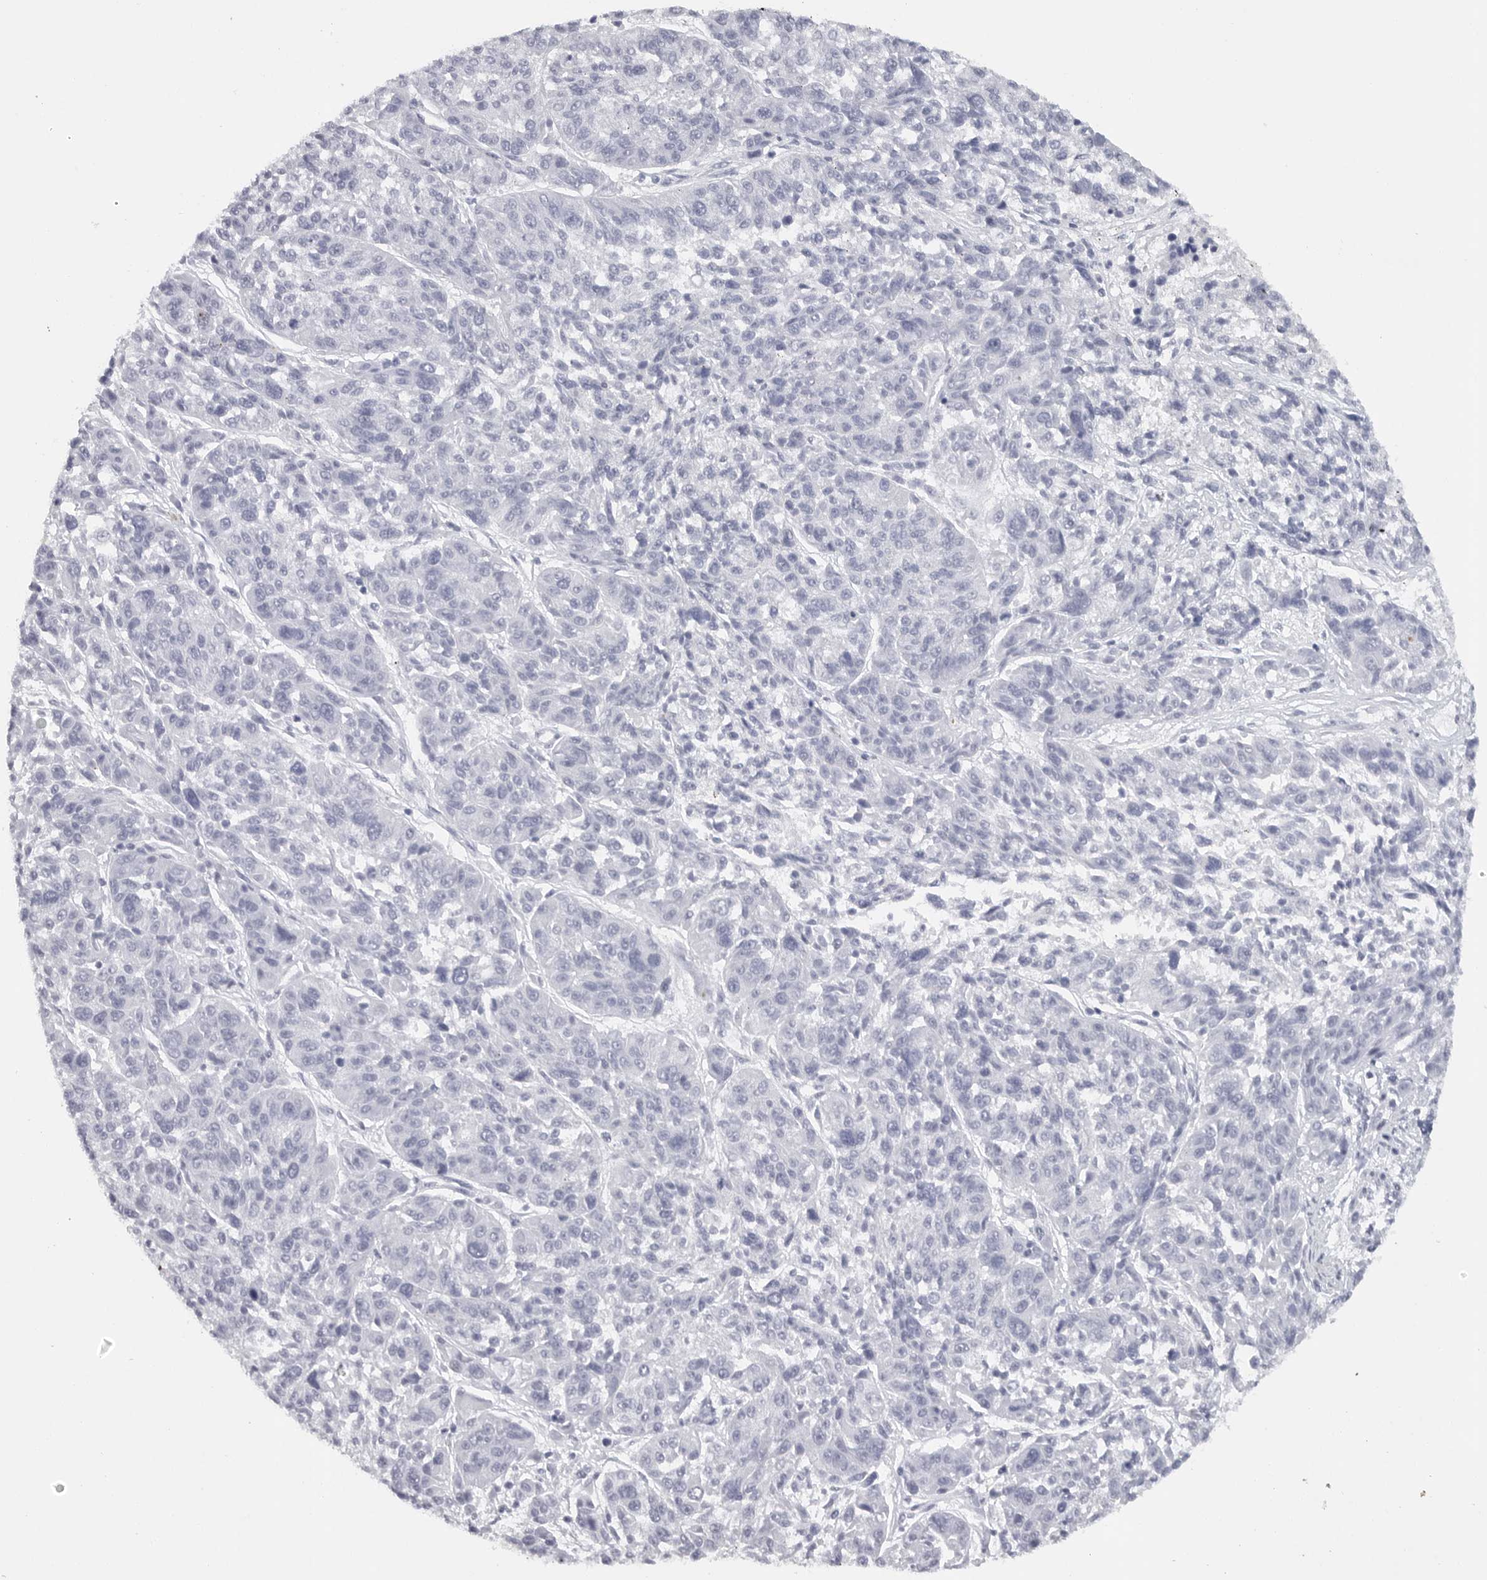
{"staining": {"intensity": "negative", "quantity": "none", "location": "none"}, "tissue": "melanoma", "cell_type": "Tumor cells", "image_type": "cancer", "snomed": [{"axis": "morphology", "description": "Malignant melanoma, NOS"}, {"axis": "topography", "description": "Skin"}], "caption": "There is no significant expression in tumor cells of melanoma.", "gene": "TNR", "patient": {"sex": "male", "age": 53}}